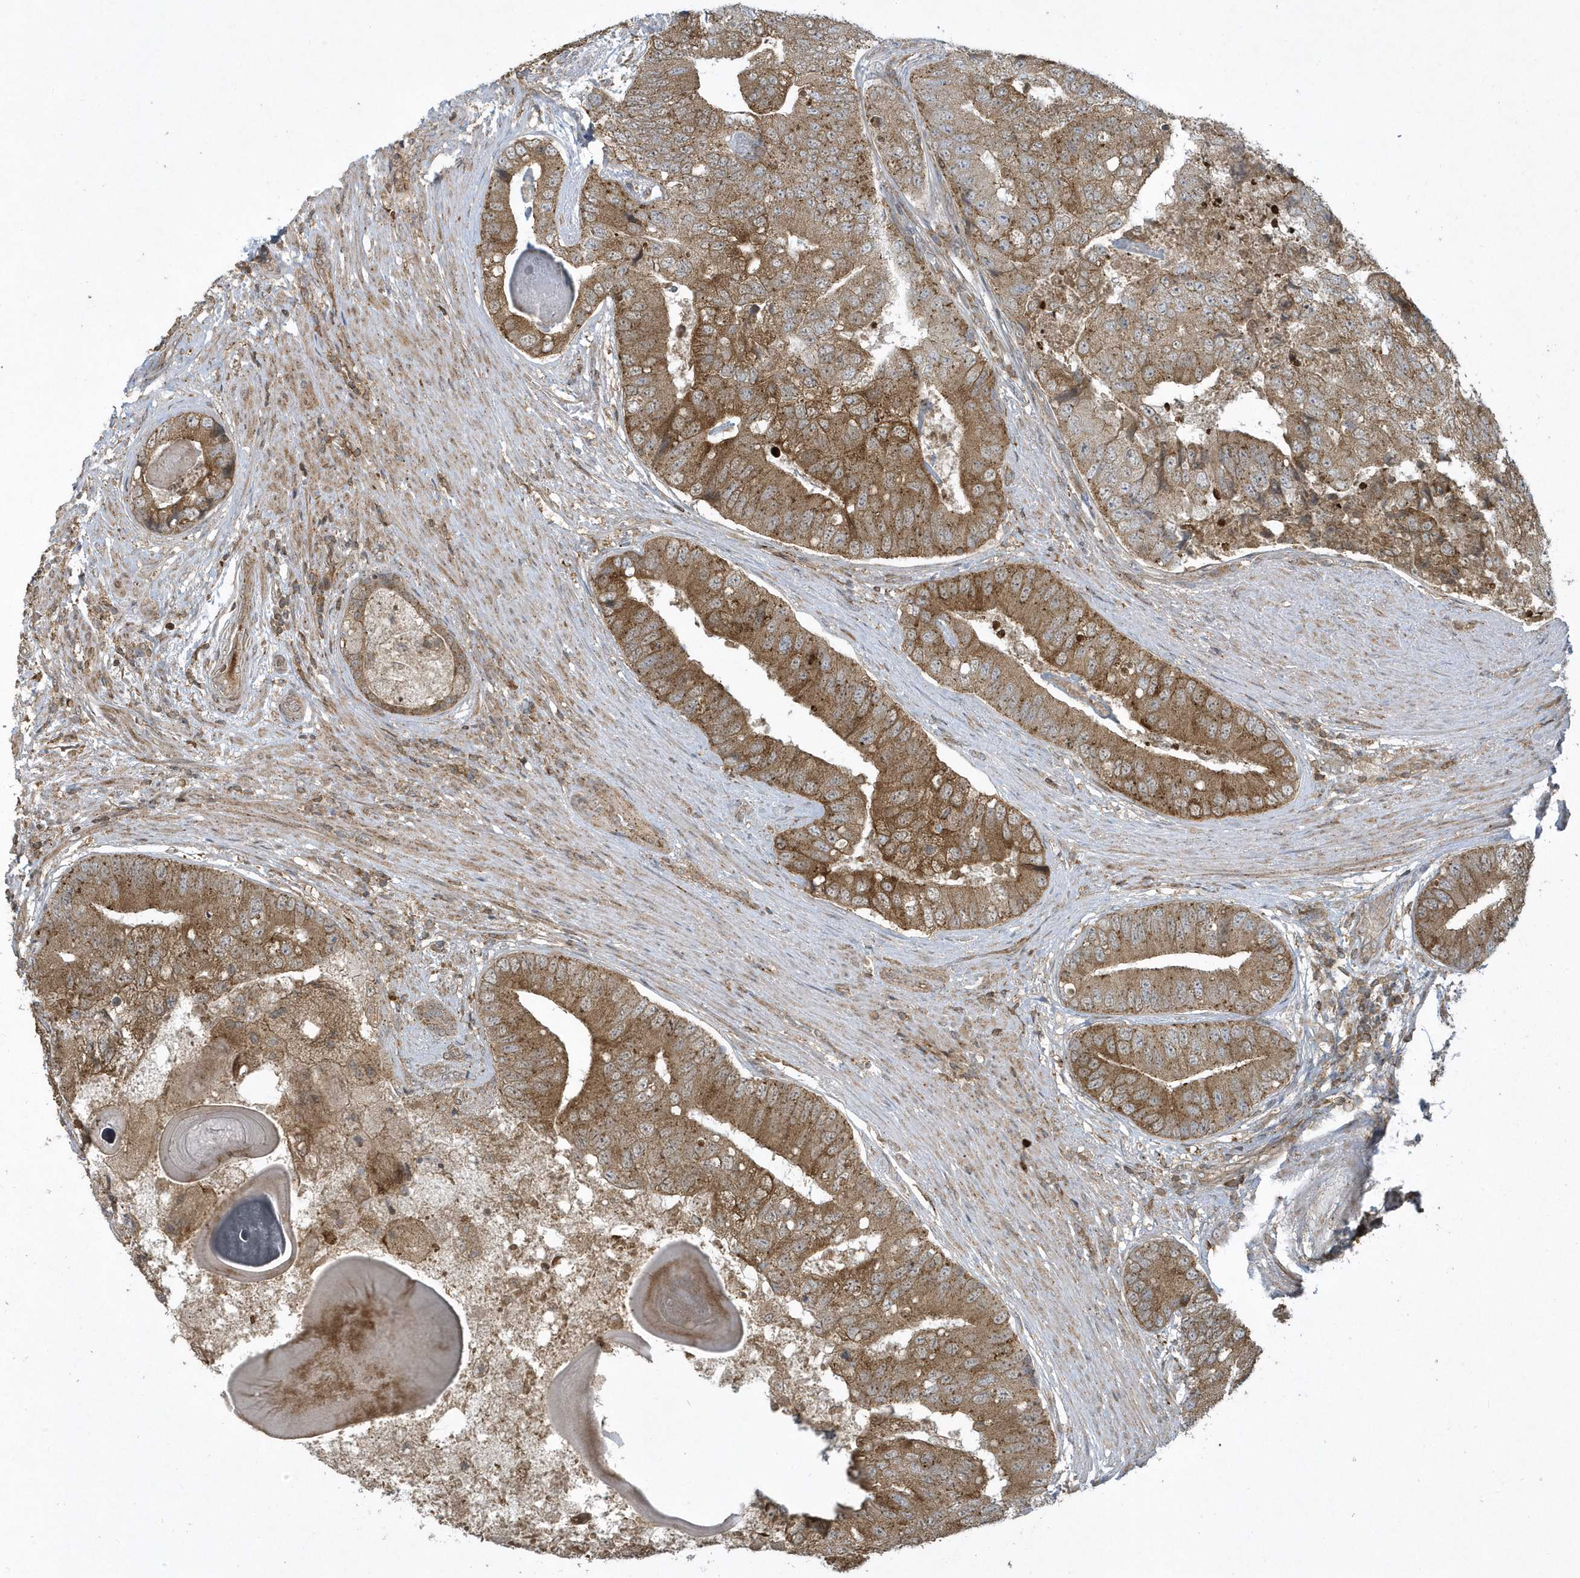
{"staining": {"intensity": "moderate", "quantity": ">75%", "location": "cytoplasmic/membranous"}, "tissue": "prostate cancer", "cell_type": "Tumor cells", "image_type": "cancer", "snomed": [{"axis": "morphology", "description": "Adenocarcinoma, High grade"}, {"axis": "topography", "description": "Prostate"}], "caption": "Immunohistochemical staining of prostate cancer (adenocarcinoma (high-grade)) displays medium levels of moderate cytoplasmic/membranous expression in about >75% of tumor cells. (DAB IHC, brown staining for protein, blue staining for nuclei).", "gene": "STAMBP", "patient": {"sex": "male", "age": 70}}